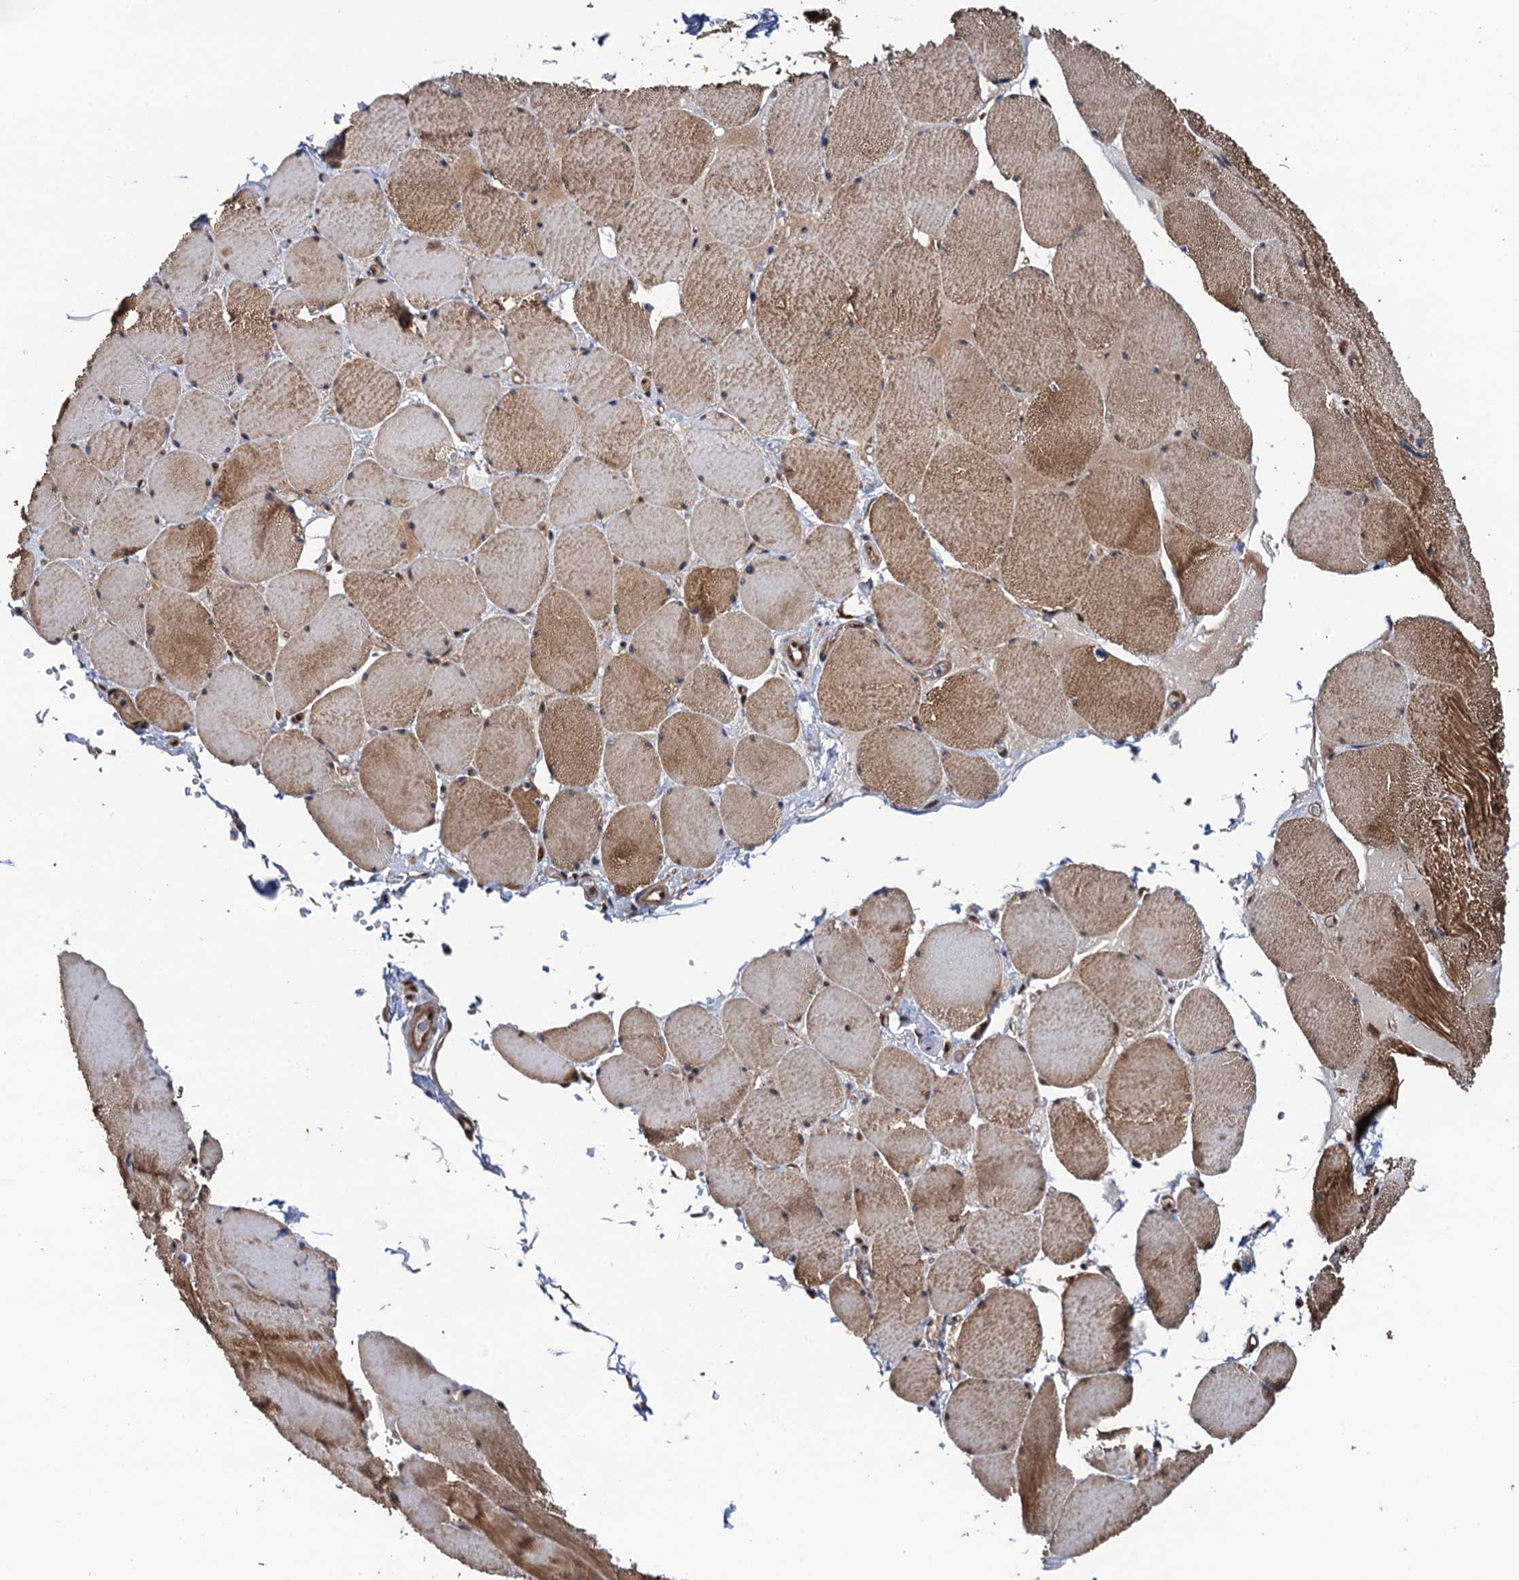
{"staining": {"intensity": "moderate", "quantity": ">75%", "location": "cytoplasmic/membranous"}, "tissue": "skeletal muscle", "cell_type": "Myocytes", "image_type": "normal", "snomed": [{"axis": "morphology", "description": "Normal tissue, NOS"}, {"axis": "topography", "description": "Skeletal muscle"}, {"axis": "topography", "description": "Head-Neck"}], "caption": "DAB immunohistochemical staining of normal skeletal muscle exhibits moderate cytoplasmic/membranous protein expression in approximately >75% of myocytes. The protein of interest is stained brown, and the nuclei are stained in blue (DAB IHC with brightfield microscopy, high magnification).", "gene": "CDC23", "patient": {"sex": "male", "age": 66}}